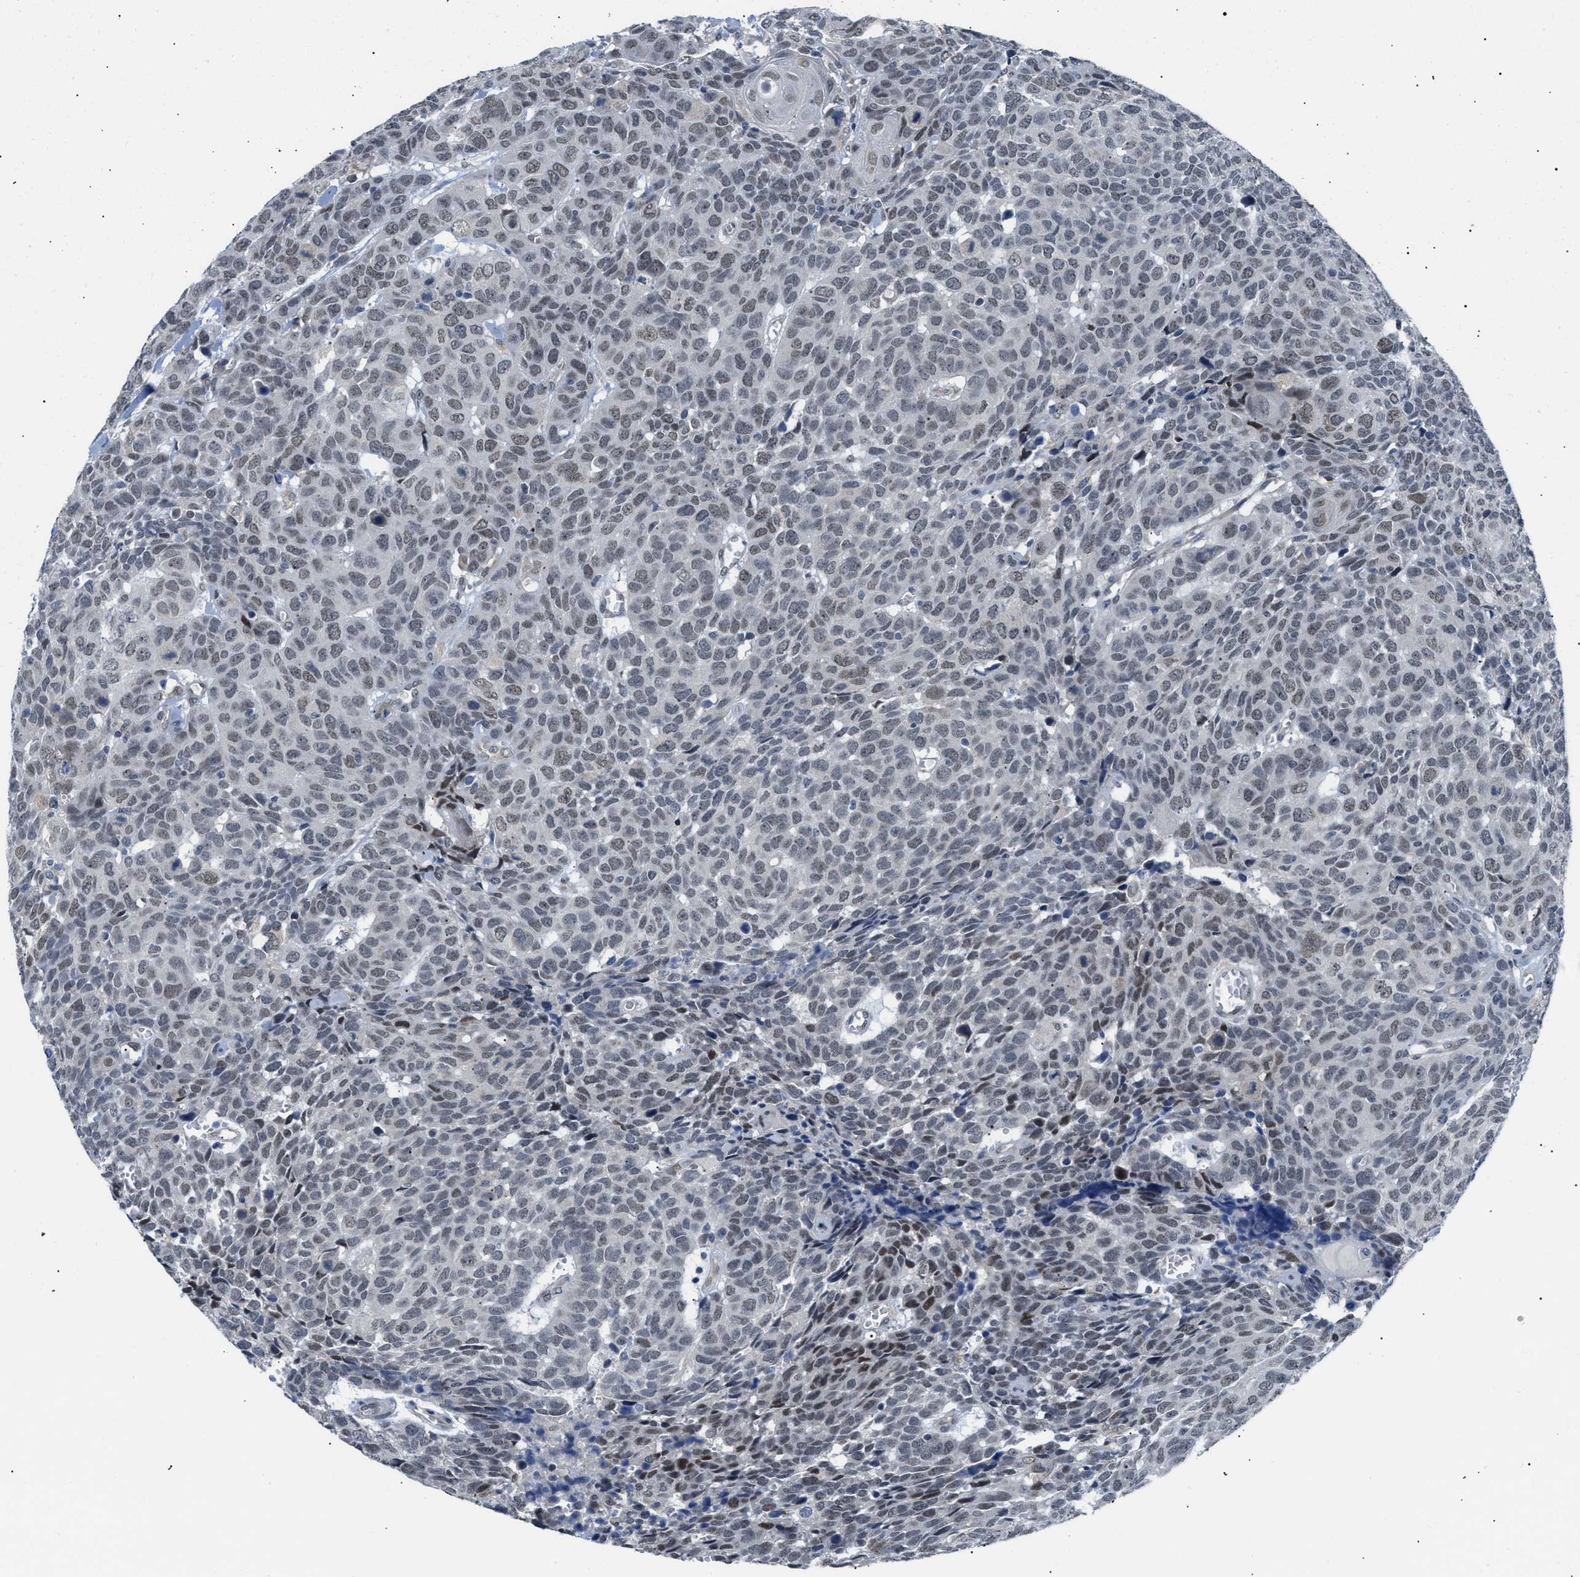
{"staining": {"intensity": "weak", "quantity": "25%-75%", "location": "nuclear"}, "tissue": "head and neck cancer", "cell_type": "Tumor cells", "image_type": "cancer", "snomed": [{"axis": "morphology", "description": "Squamous cell carcinoma, NOS"}, {"axis": "topography", "description": "Head-Neck"}], "caption": "An immunohistochemistry (IHC) photomicrograph of neoplastic tissue is shown. Protein staining in brown highlights weak nuclear positivity in squamous cell carcinoma (head and neck) within tumor cells. (Stains: DAB in brown, nuclei in blue, Microscopy: brightfield microscopy at high magnification).", "gene": "TXNRD3", "patient": {"sex": "male", "age": 66}}